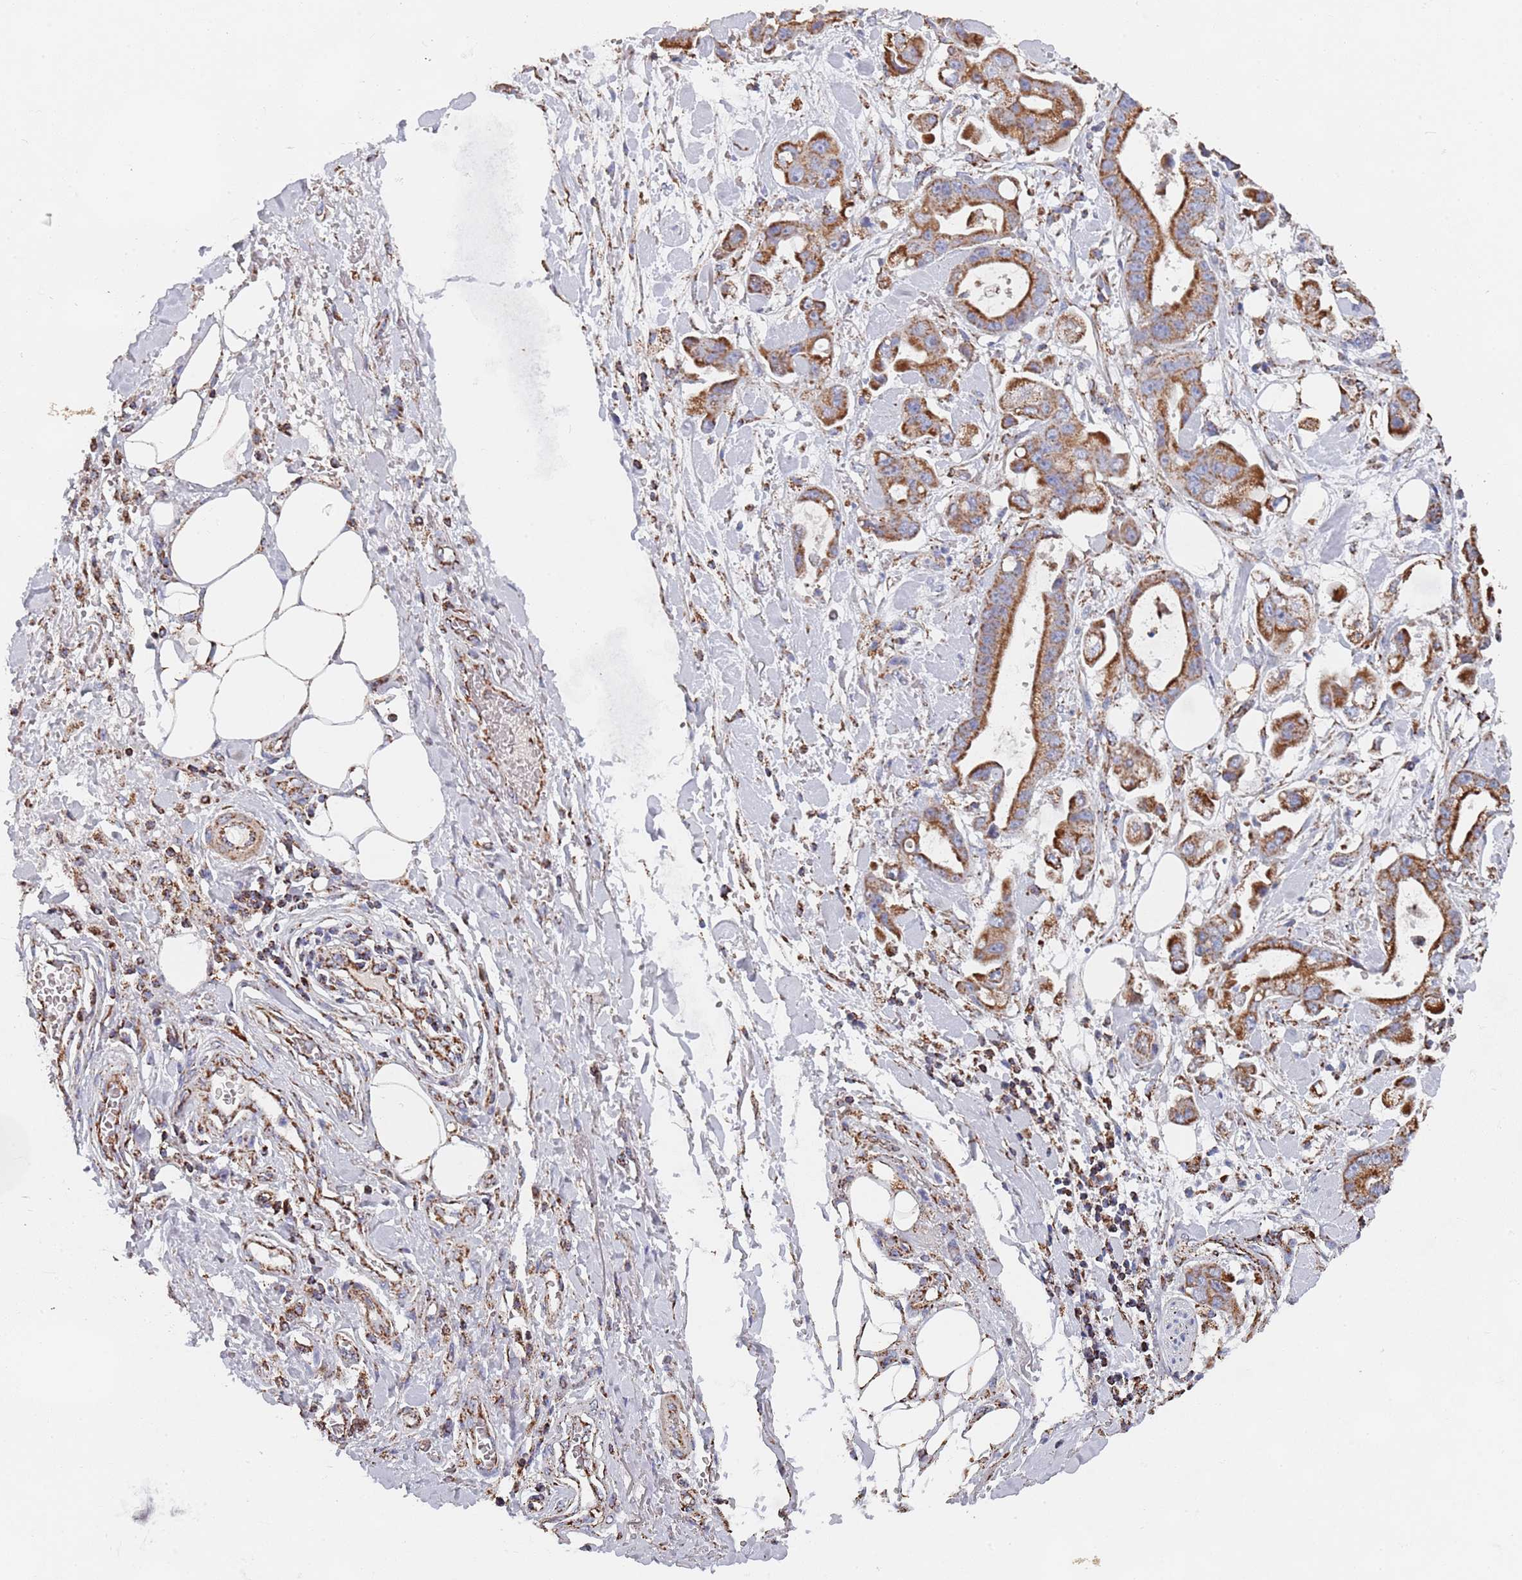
{"staining": {"intensity": "strong", "quantity": ">75%", "location": "cytoplasmic/membranous"}, "tissue": "stomach cancer", "cell_type": "Tumor cells", "image_type": "cancer", "snomed": [{"axis": "morphology", "description": "Adenocarcinoma, NOS"}, {"axis": "topography", "description": "Stomach"}], "caption": "Immunohistochemistry micrograph of neoplastic tissue: human adenocarcinoma (stomach) stained using immunohistochemistry shows high levels of strong protein expression localized specifically in the cytoplasmic/membranous of tumor cells, appearing as a cytoplasmic/membranous brown color.", "gene": "PGP", "patient": {"sex": "male", "age": 62}}